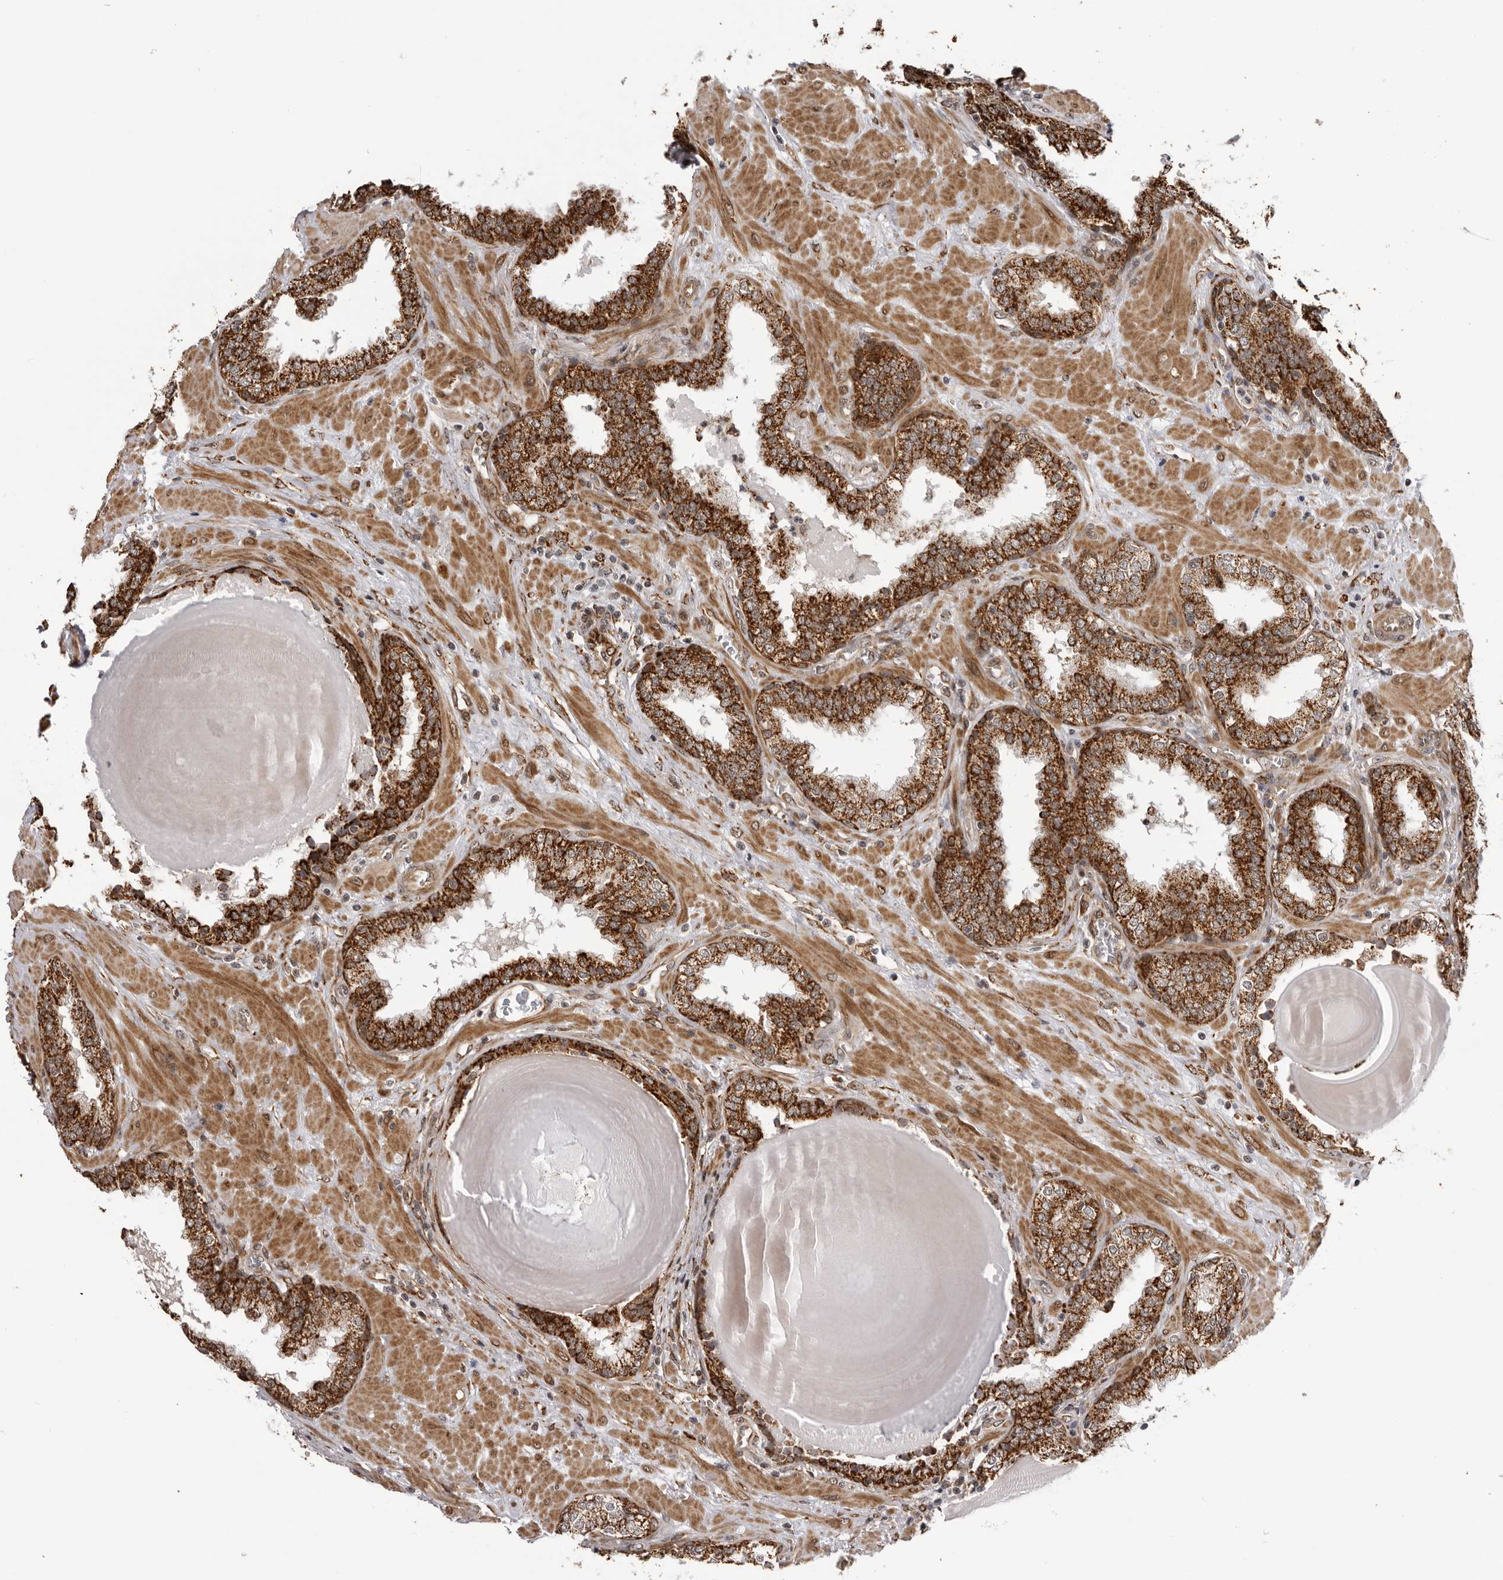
{"staining": {"intensity": "strong", "quantity": ">75%", "location": "cytoplasmic/membranous"}, "tissue": "prostate", "cell_type": "Glandular cells", "image_type": "normal", "snomed": [{"axis": "morphology", "description": "Normal tissue, NOS"}, {"axis": "topography", "description": "Prostate"}], "caption": "Protein analysis of normal prostate shows strong cytoplasmic/membranous positivity in approximately >75% of glandular cells. (brown staining indicates protein expression, while blue staining denotes nuclei).", "gene": "DNAH14", "patient": {"sex": "male", "age": 51}}